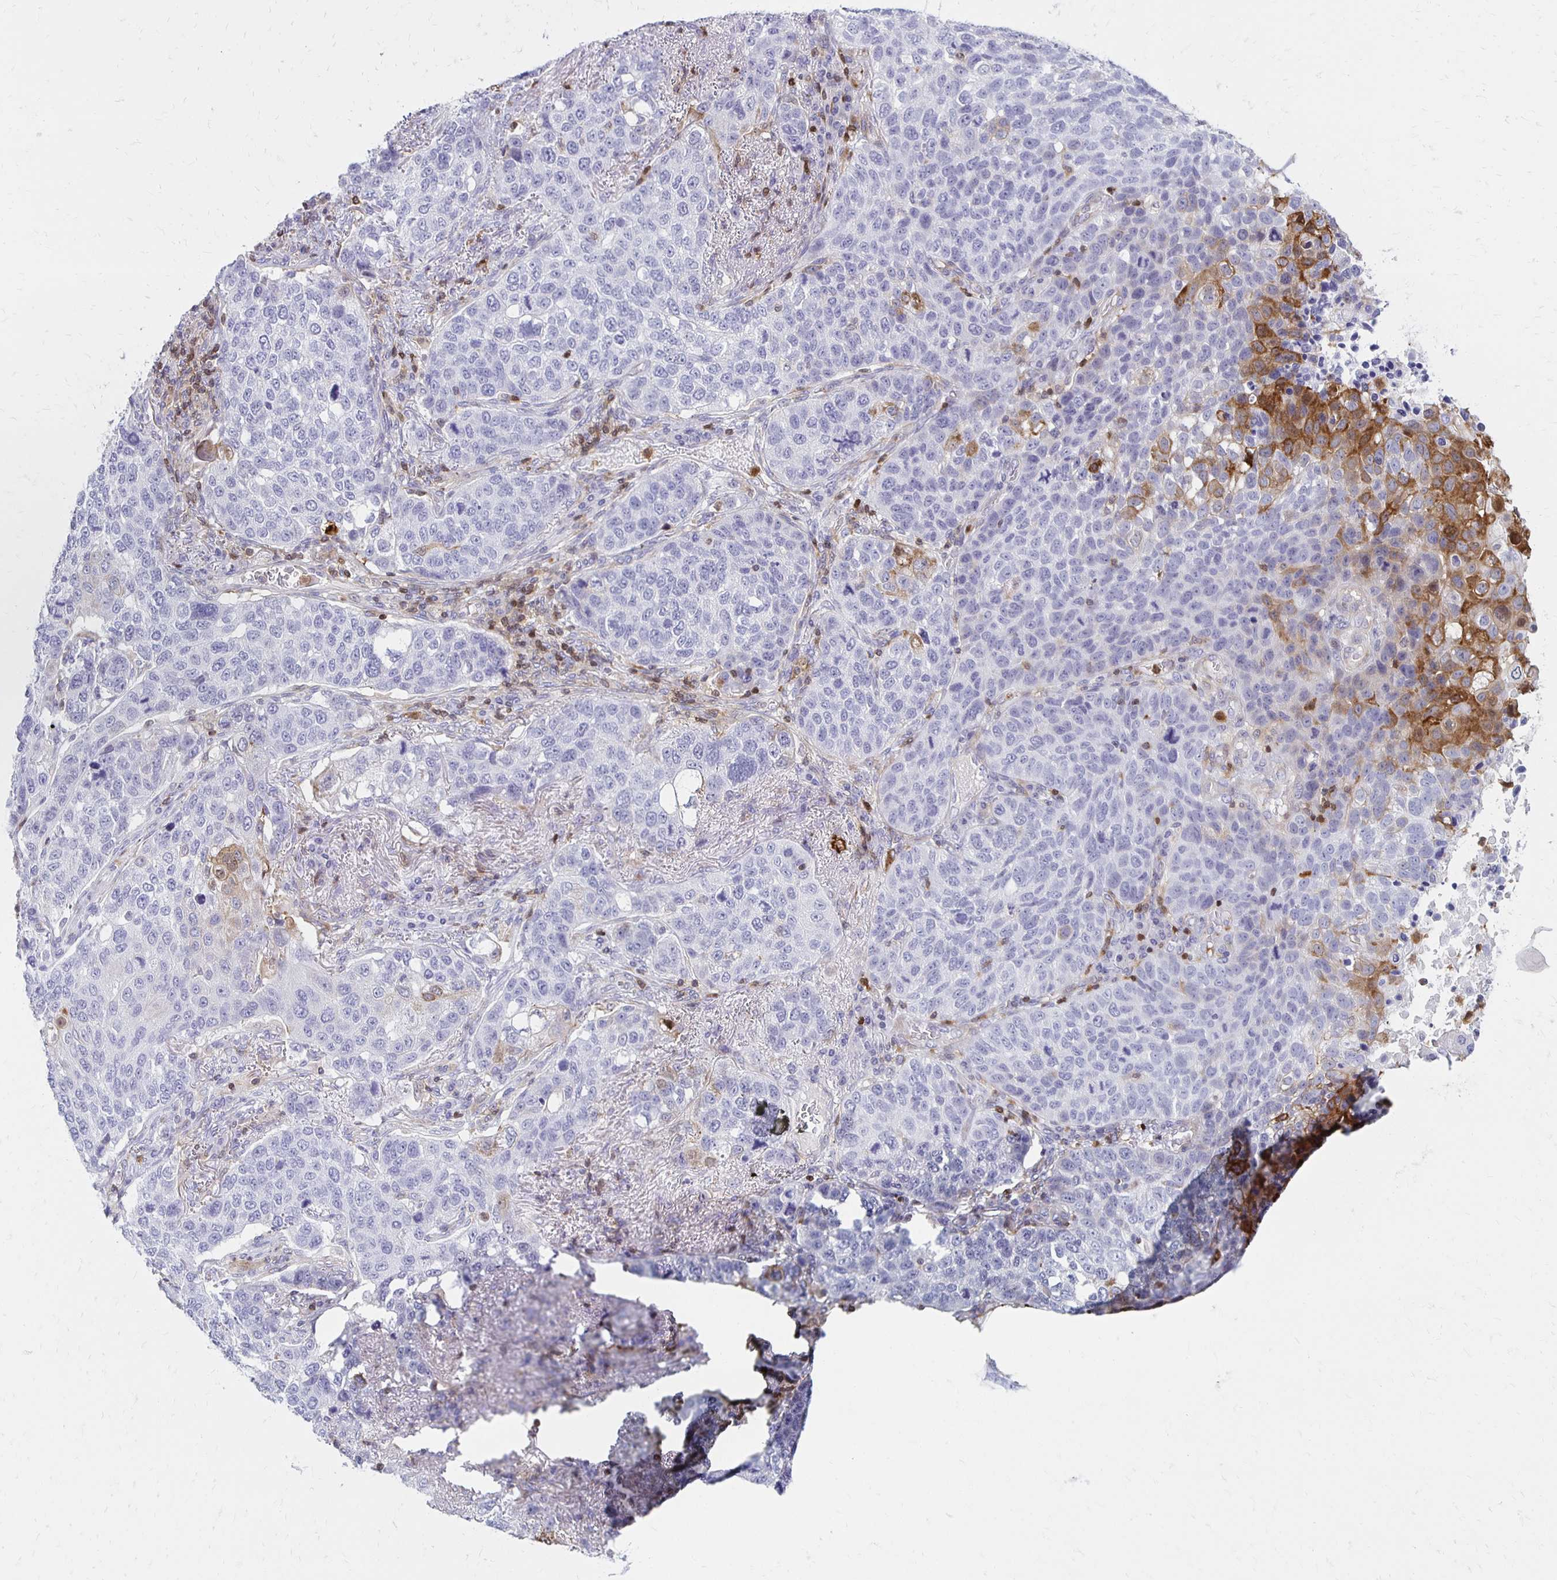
{"staining": {"intensity": "moderate", "quantity": "<25%", "location": "cytoplasmic/membranous"}, "tissue": "lung cancer", "cell_type": "Tumor cells", "image_type": "cancer", "snomed": [{"axis": "morphology", "description": "Squamous cell carcinoma, NOS"}, {"axis": "topography", "description": "Lymph node"}, {"axis": "topography", "description": "Lung"}], "caption": "Lung cancer stained with a brown dye demonstrates moderate cytoplasmic/membranous positive expression in approximately <25% of tumor cells.", "gene": "CCL21", "patient": {"sex": "male", "age": 61}}